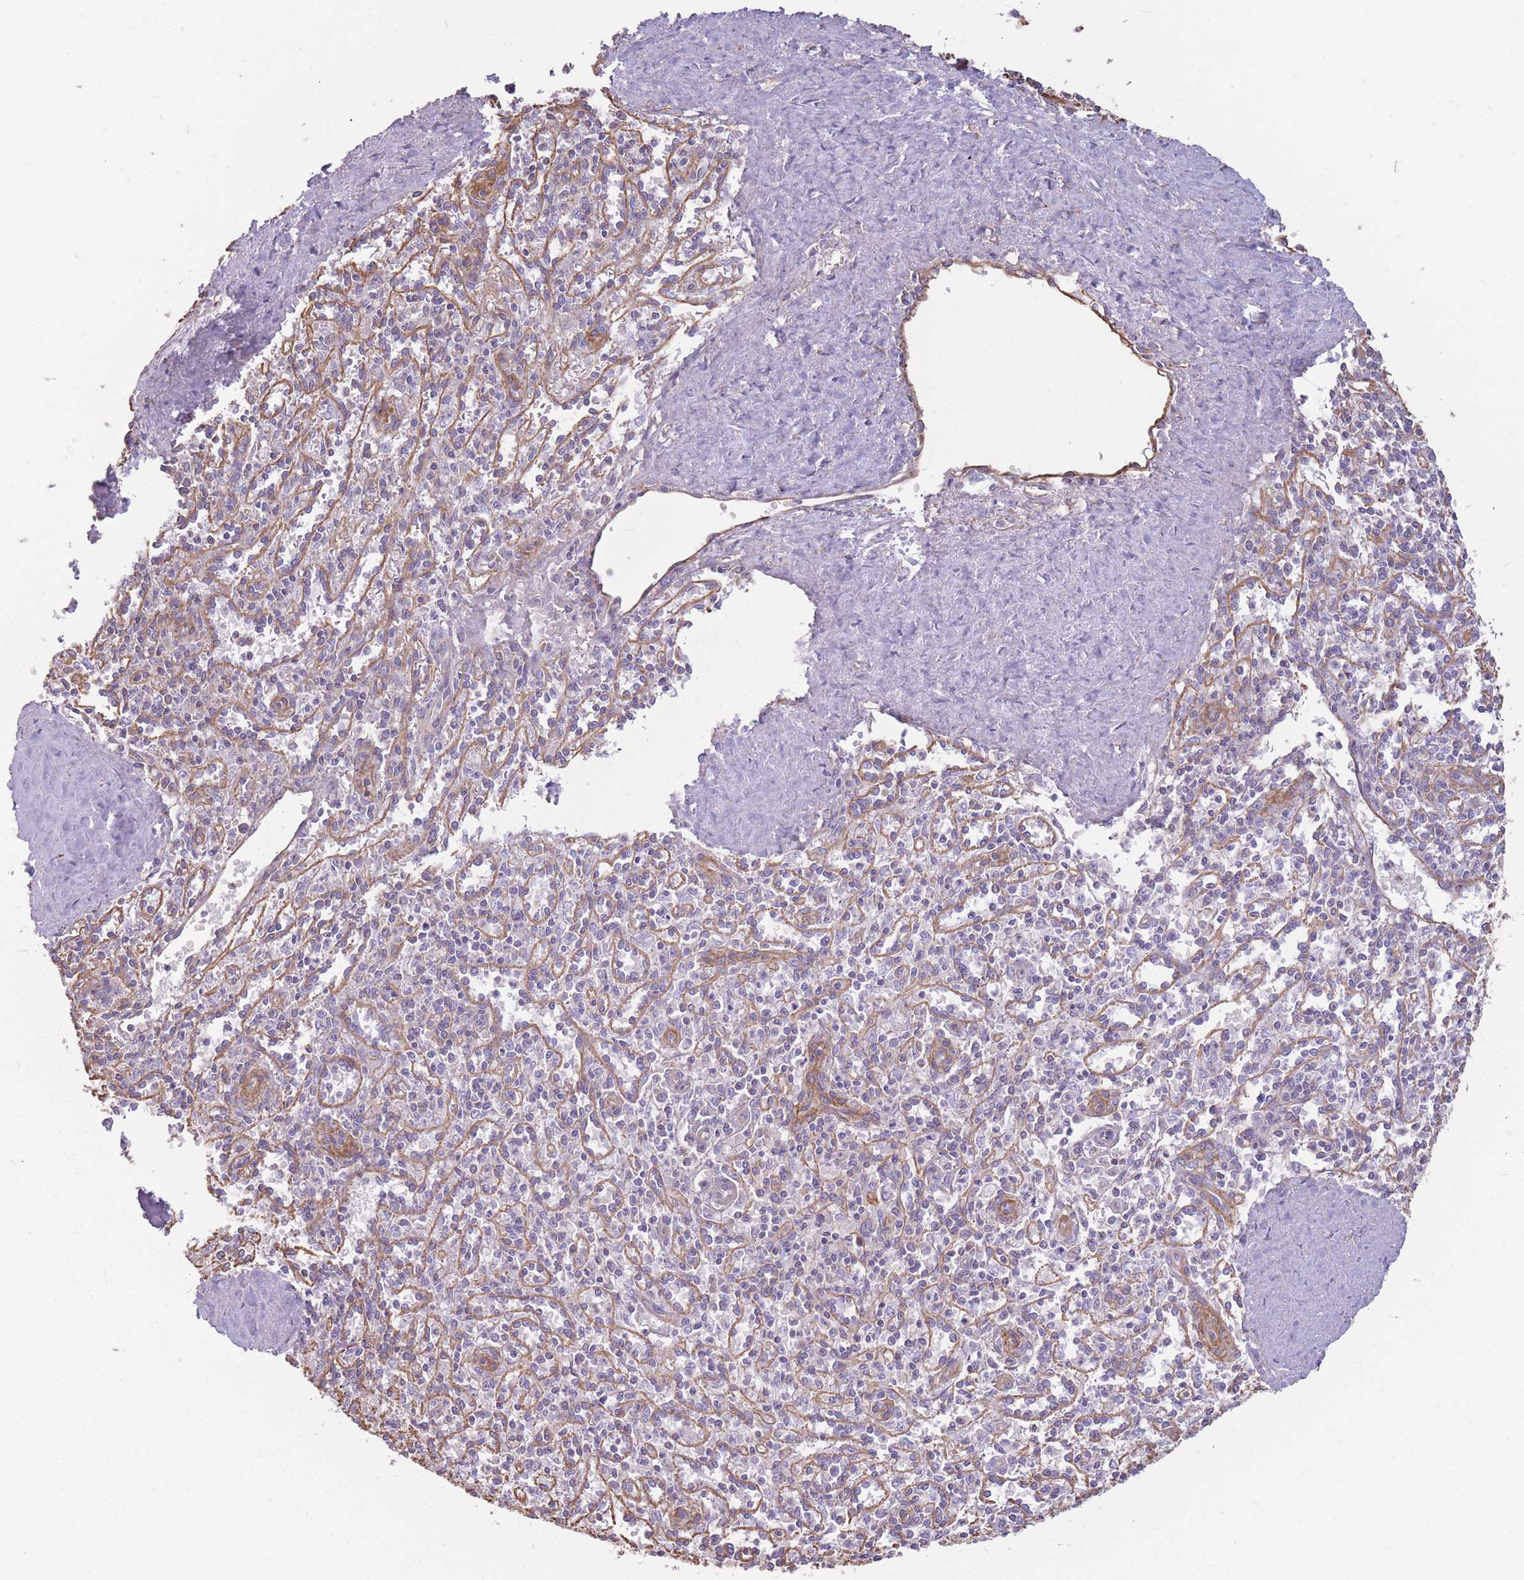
{"staining": {"intensity": "negative", "quantity": "none", "location": "none"}, "tissue": "spleen", "cell_type": "Cells in red pulp", "image_type": "normal", "snomed": [{"axis": "morphology", "description": "Normal tissue, NOS"}, {"axis": "topography", "description": "Spleen"}], "caption": "High magnification brightfield microscopy of unremarkable spleen stained with DAB (brown) and counterstained with hematoxylin (blue): cells in red pulp show no significant expression. (DAB IHC visualized using brightfield microscopy, high magnification).", "gene": "ADD1", "patient": {"sex": "female", "age": 70}}